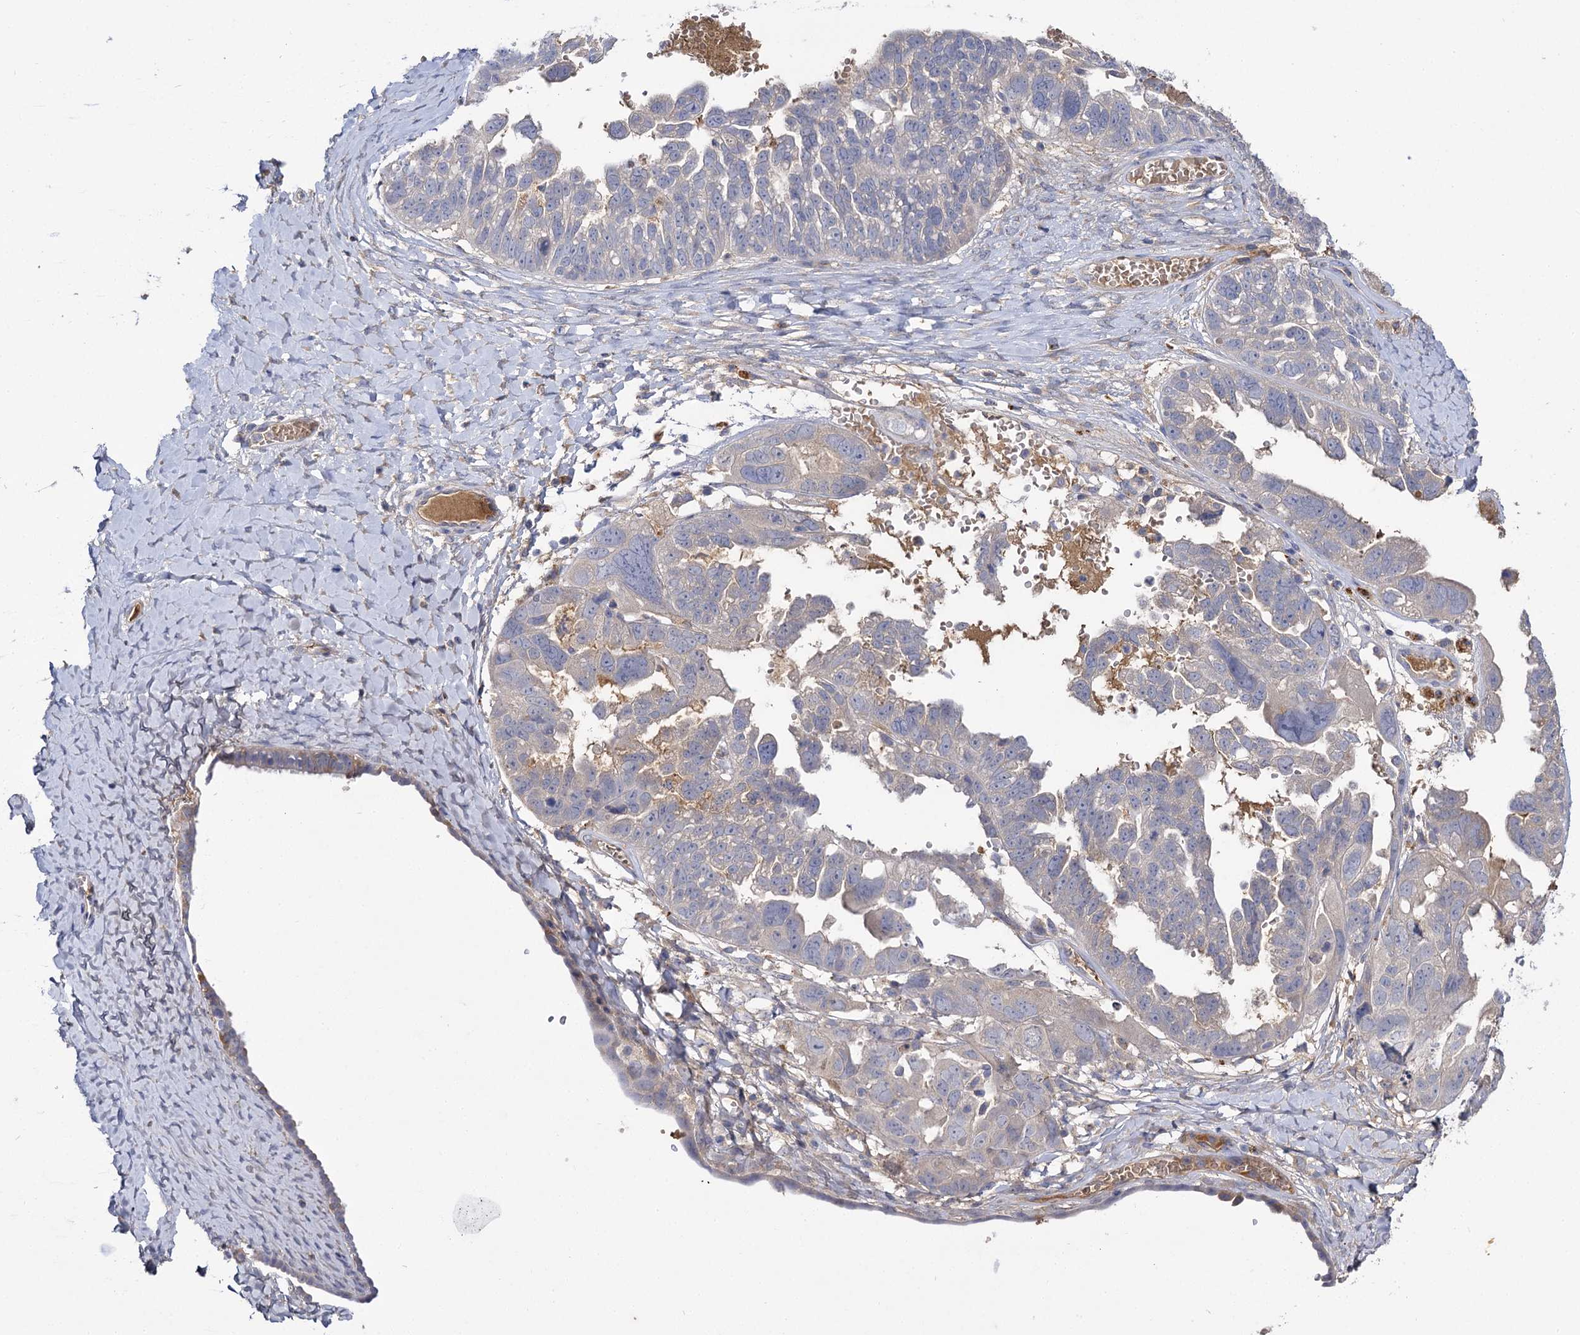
{"staining": {"intensity": "negative", "quantity": "none", "location": "none"}, "tissue": "ovarian cancer", "cell_type": "Tumor cells", "image_type": "cancer", "snomed": [{"axis": "morphology", "description": "Cystadenocarcinoma, serous, NOS"}, {"axis": "topography", "description": "Ovary"}], "caption": "DAB (3,3'-diaminobenzidine) immunohistochemical staining of ovarian cancer displays no significant positivity in tumor cells.", "gene": "USP50", "patient": {"sex": "female", "age": 79}}